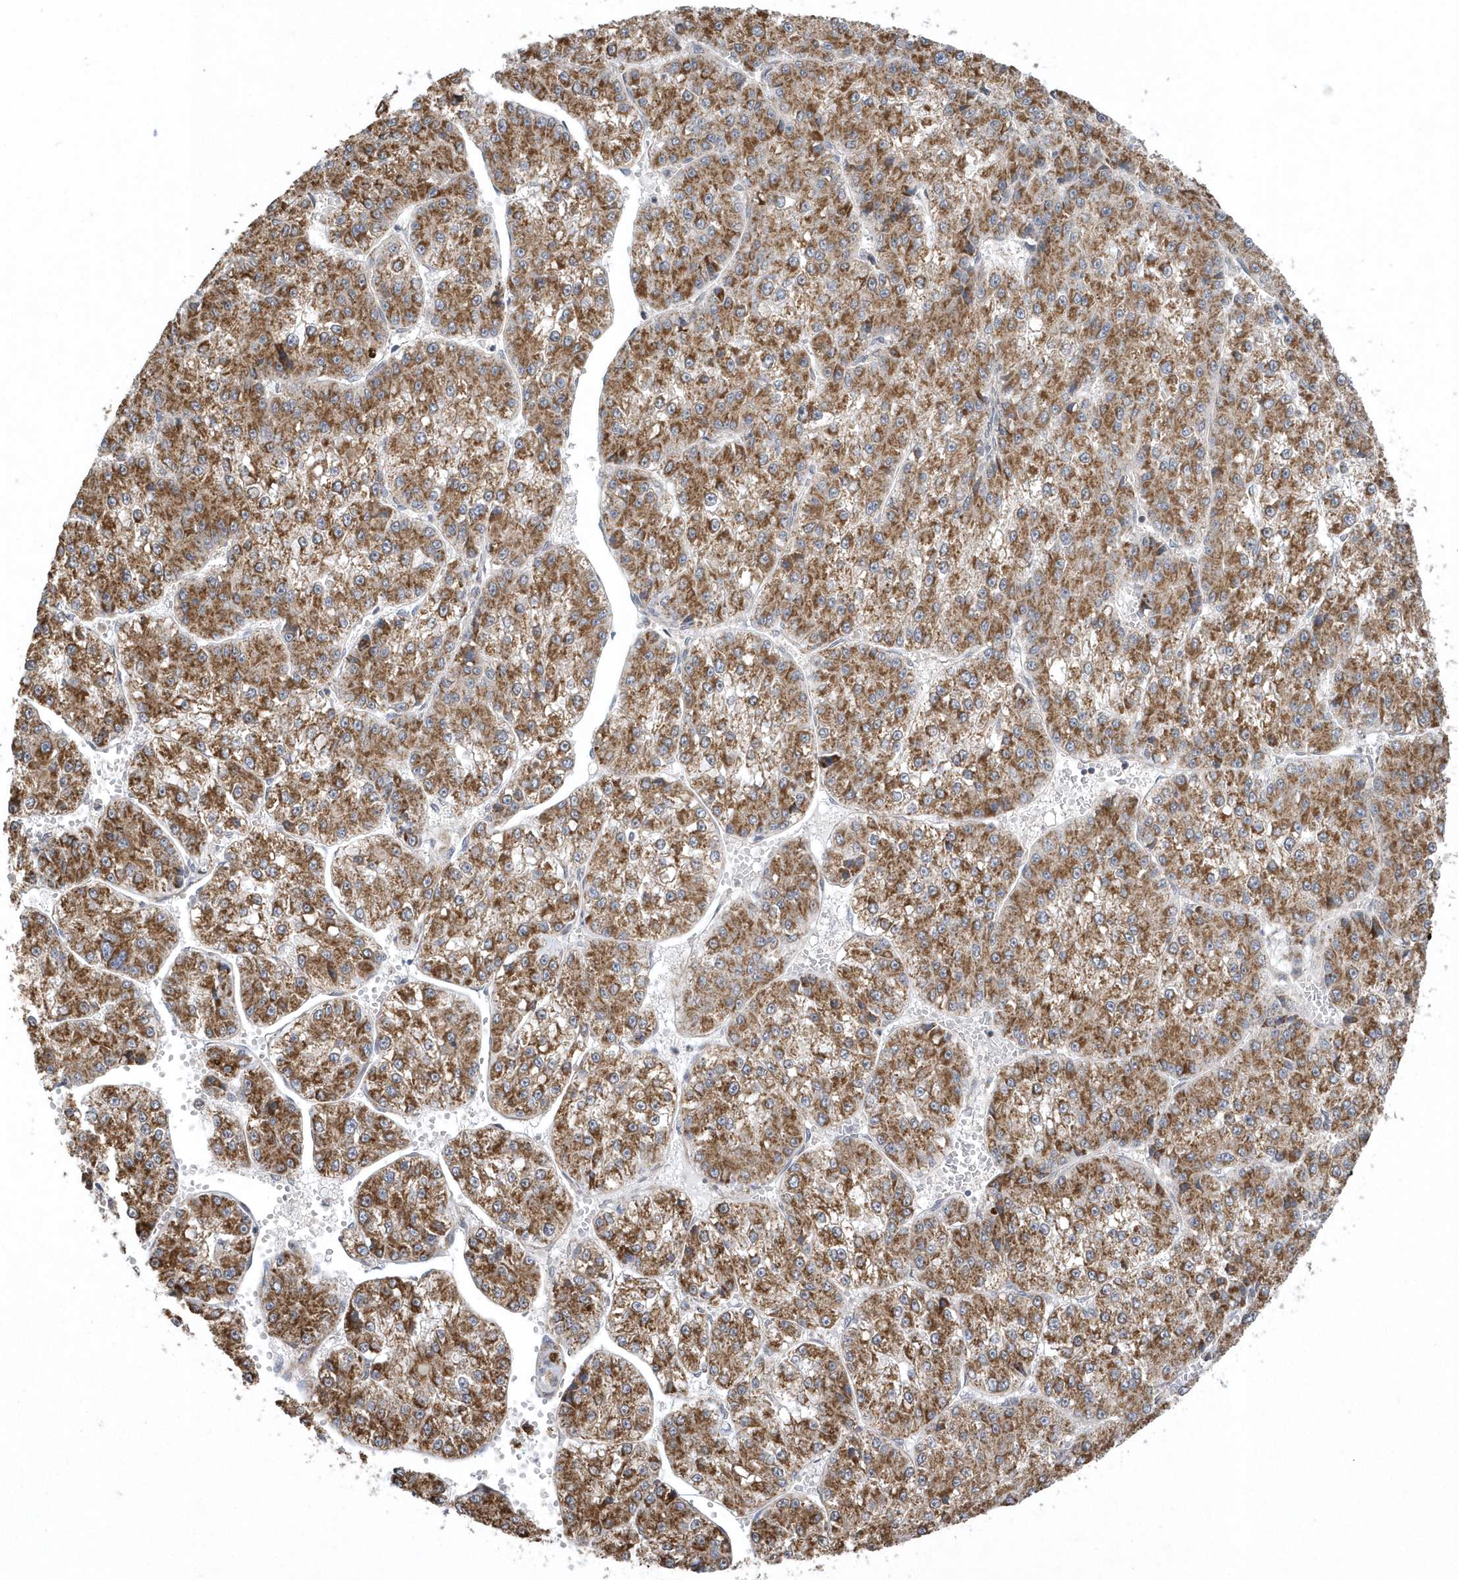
{"staining": {"intensity": "strong", "quantity": ">75%", "location": "cytoplasmic/membranous"}, "tissue": "liver cancer", "cell_type": "Tumor cells", "image_type": "cancer", "snomed": [{"axis": "morphology", "description": "Carcinoma, Hepatocellular, NOS"}, {"axis": "topography", "description": "Liver"}], "caption": "Strong cytoplasmic/membranous expression for a protein is identified in approximately >75% of tumor cells of liver cancer using immunohistochemistry (IHC).", "gene": "SLX9", "patient": {"sex": "female", "age": 73}}